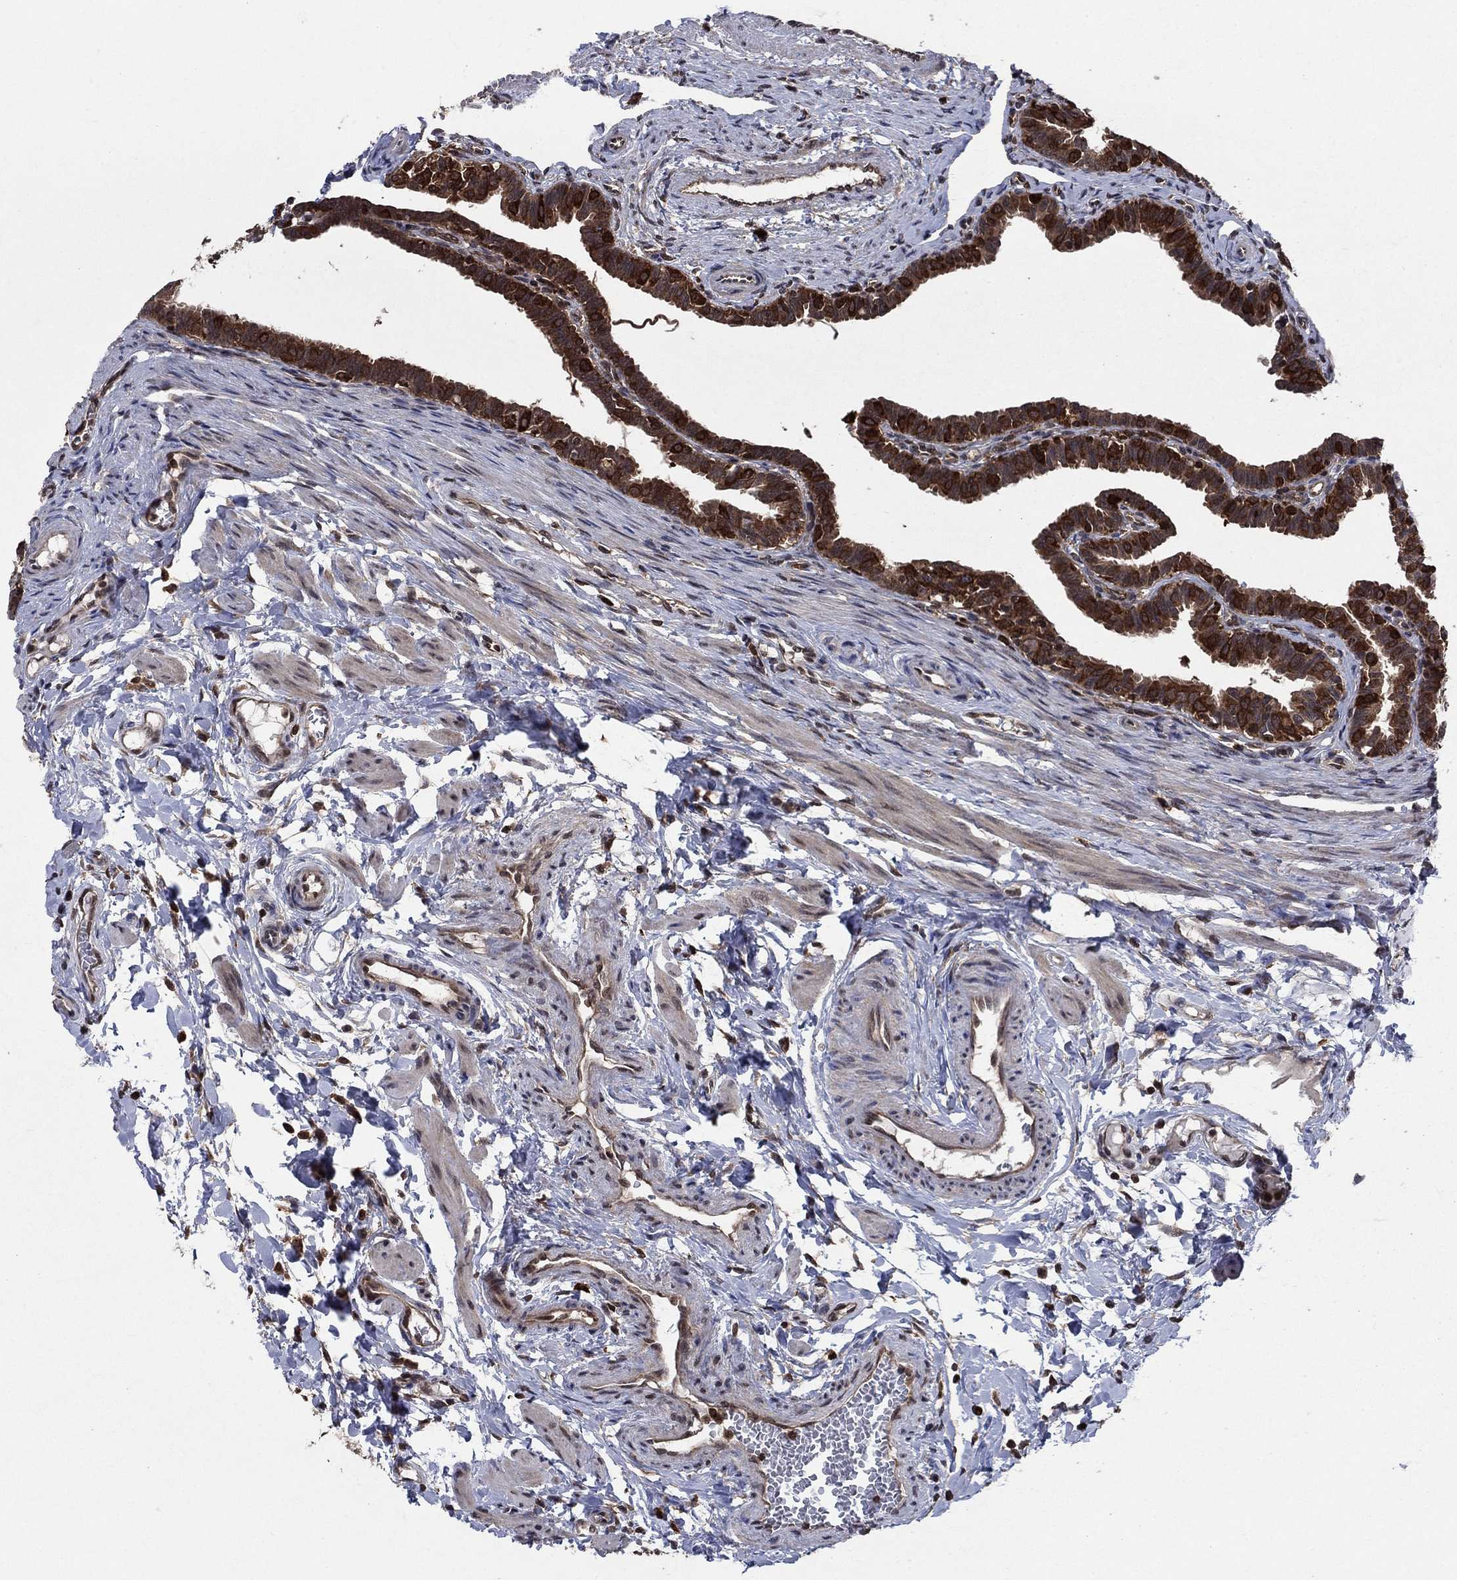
{"staining": {"intensity": "strong", "quantity": ">75%", "location": "cytoplasmic/membranous"}, "tissue": "fallopian tube", "cell_type": "Glandular cells", "image_type": "normal", "snomed": [{"axis": "morphology", "description": "Normal tissue, NOS"}, {"axis": "topography", "description": "Fallopian tube"}], "caption": "This is a photomicrograph of IHC staining of unremarkable fallopian tube, which shows strong expression in the cytoplasmic/membranous of glandular cells.", "gene": "CACYBP", "patient": {"sex": "female", "age": 36}}